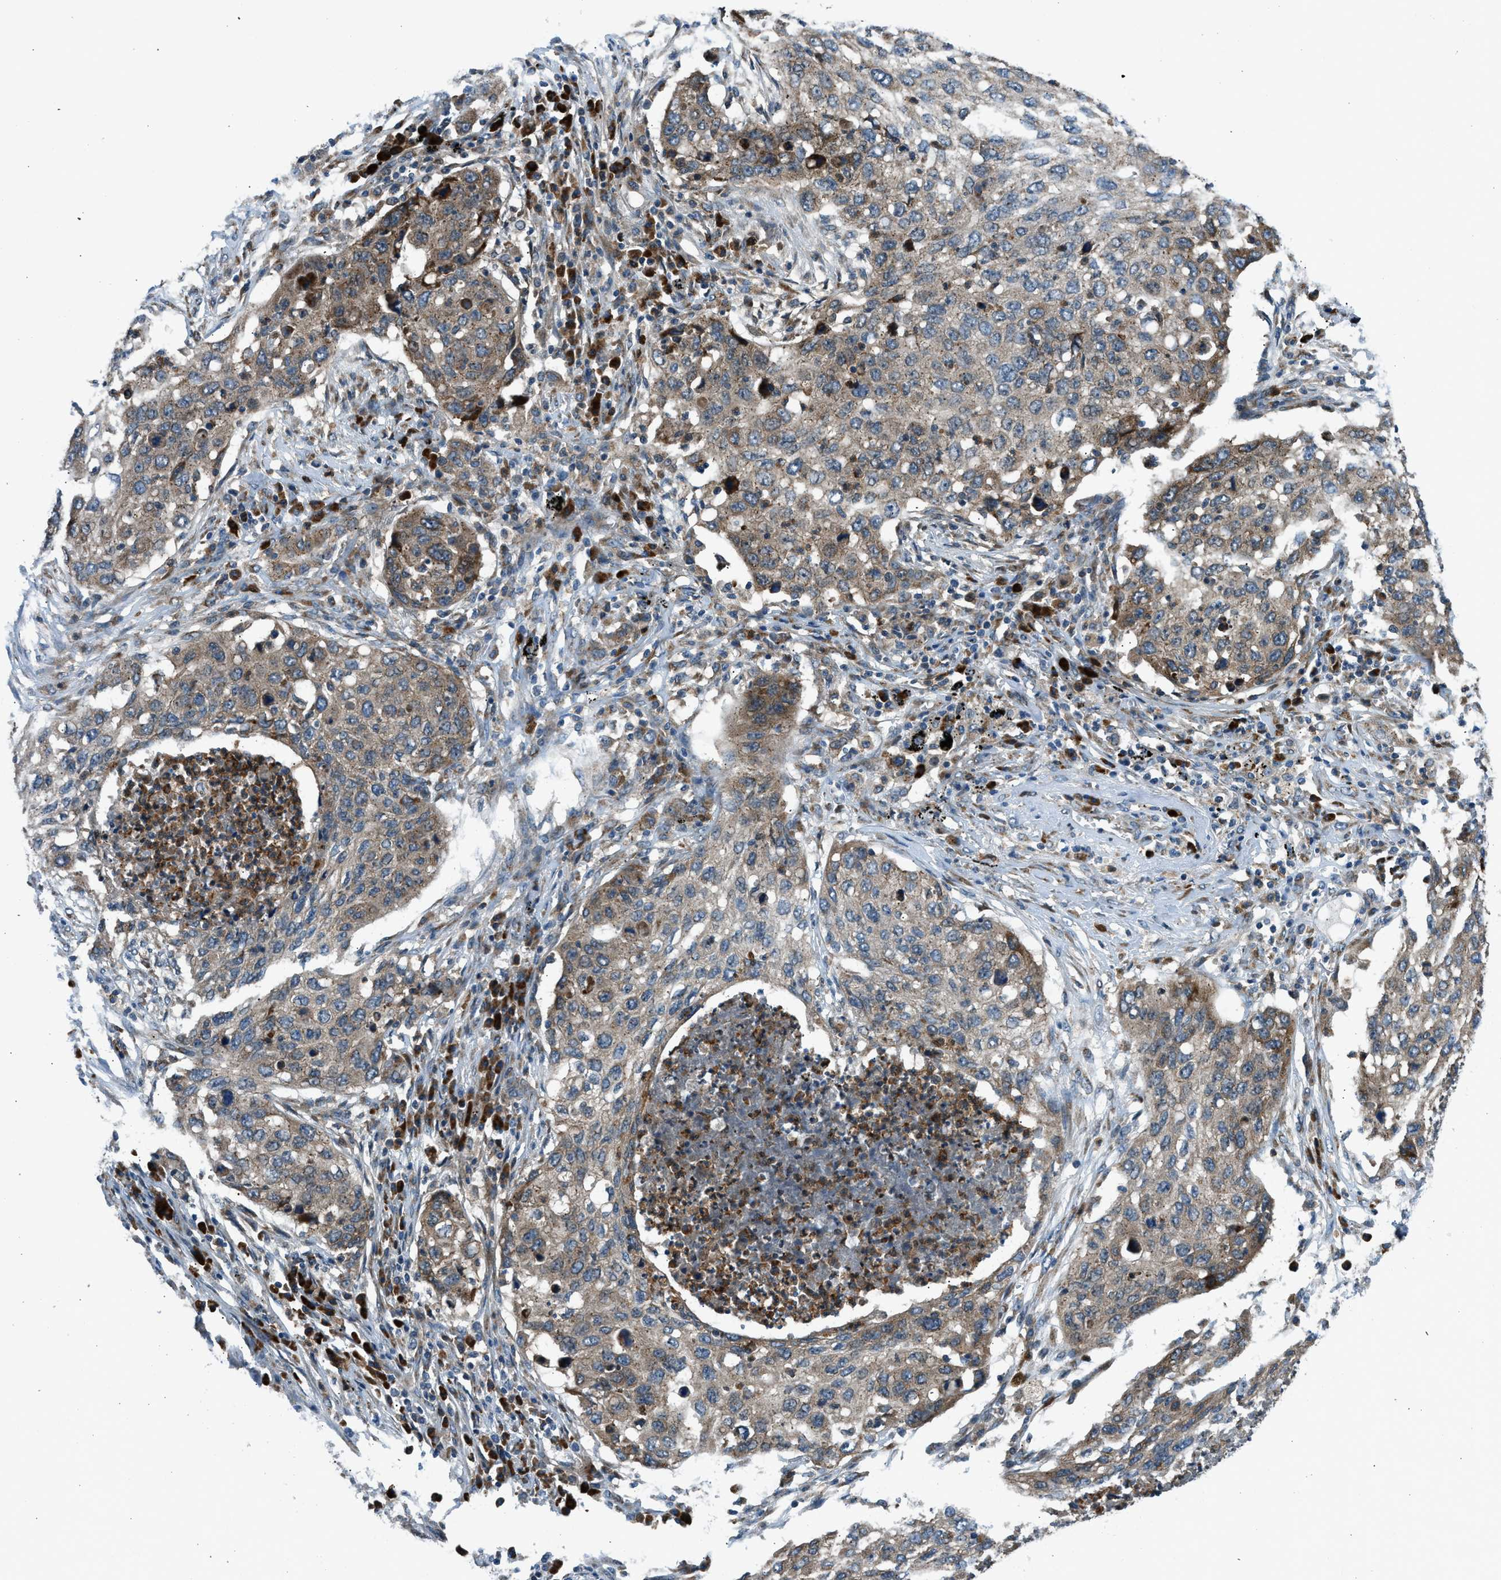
{"staining": {"intensity": "weak", "quantity": ">75%", "location": "cytoplasmic/membranous"}, "tissue": "lung cancer", "cell_type": "Tumor cells", "image_type": "cancer", "snomed": [{"axis": "morphology", "description": "Squamous cell carcinoma, NOS"}, {"axis": "topography", "description": "Lung"}], "caption": "A brown stain labels weak cytoplasmic/membranous staining of a protein in lung cancer (squamous cell carcinoma) tumor cells.", "gene": "EDARADD", "patient": {"sex": "female", "age": 63}}